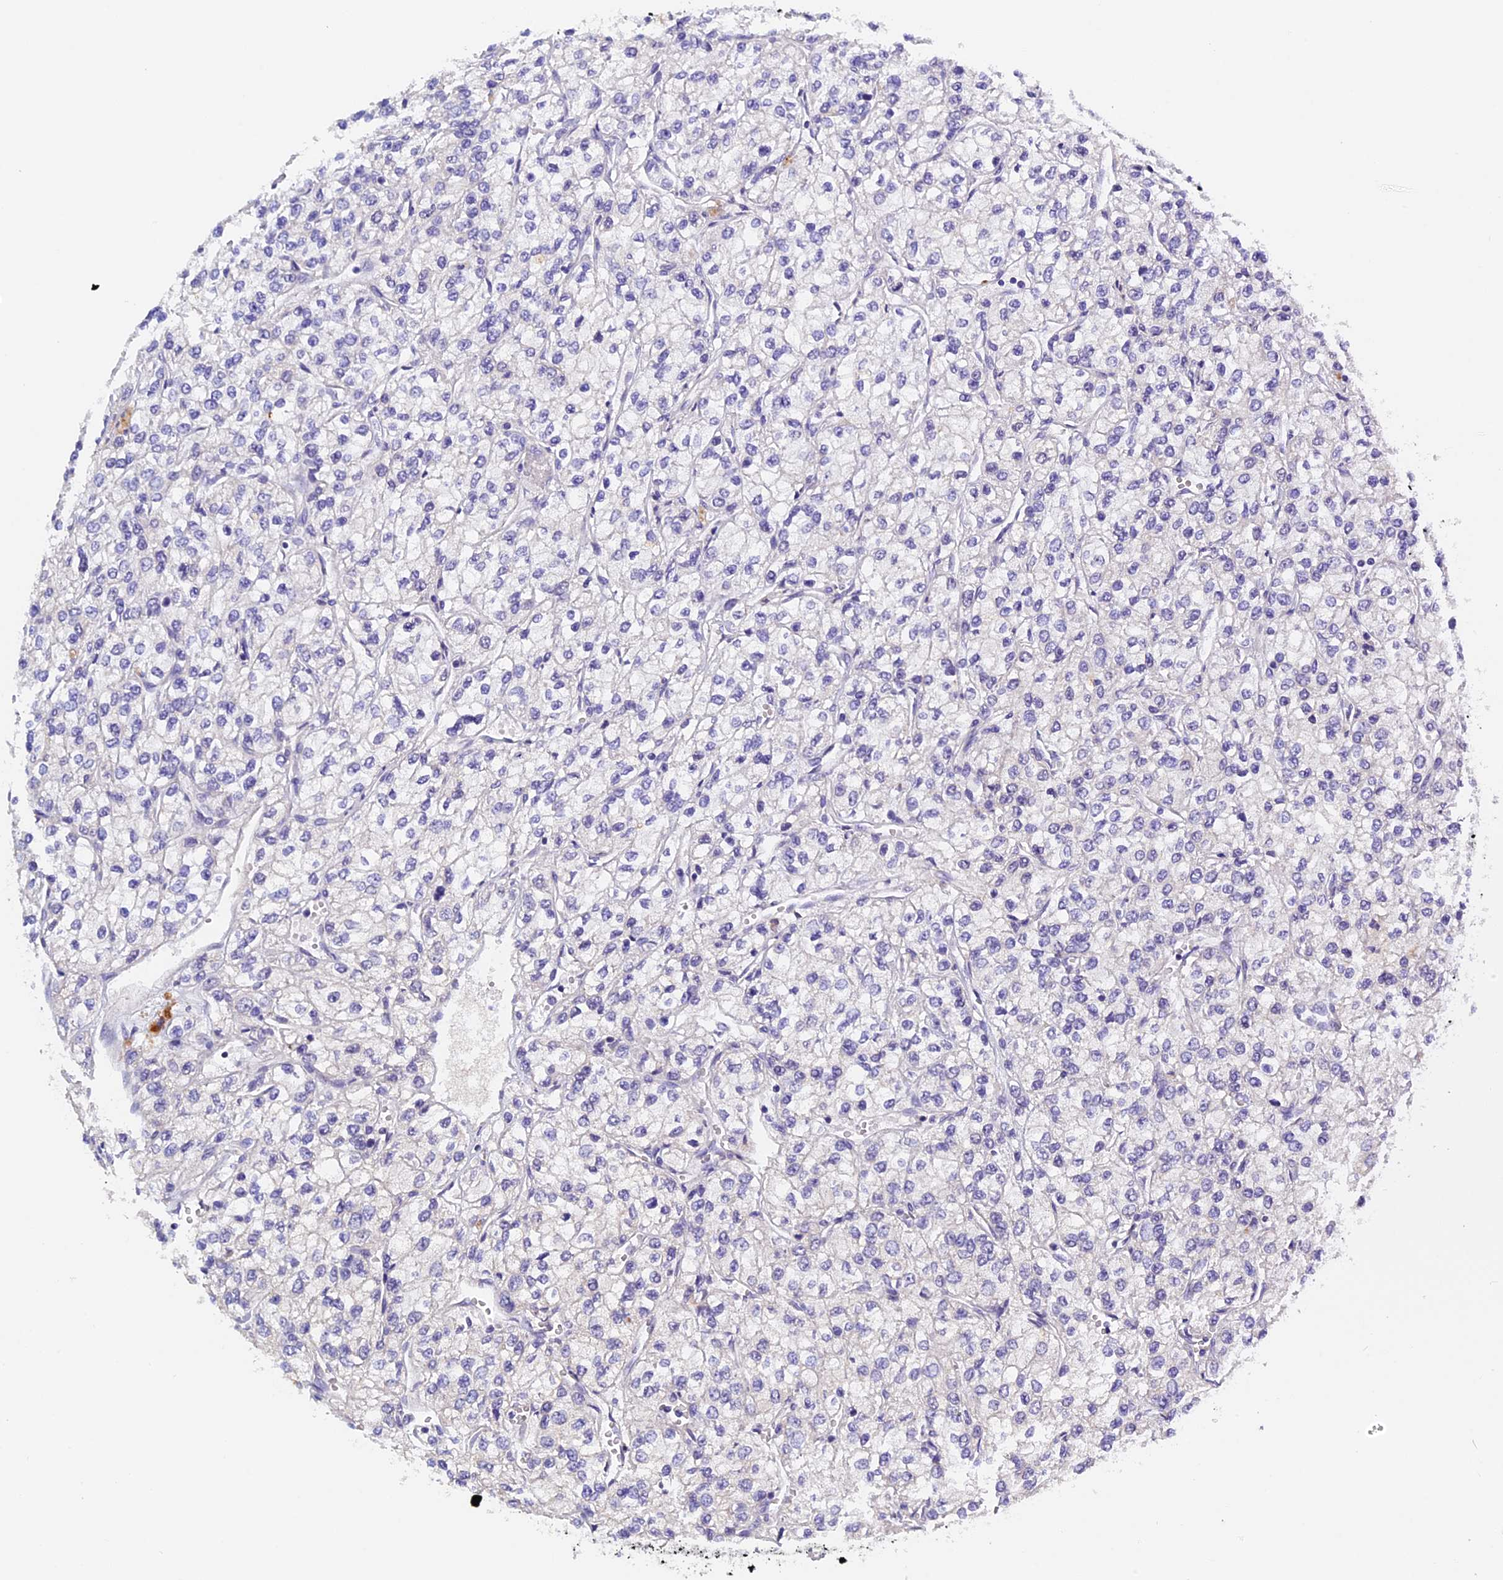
{"staining": {"intensity": "negative", "quantity": "none", "location": "none"}, "tissue": "renal cancer", "cell_type": "Tumor cells", "image_type": "cancer", "snomed": [{"axis": "morphology", "description": "Adenocarcinoma, NOS"}, {"axis": "topography", "description": "Kidney"}], "caption": "Immunohistochemistry image of neoplastic tissue: adenocarcinoma (renal) stained with DAB demonstrates no significant protein expression in tumor cells. (Brightfield microscopy of DAB (3,3'-diaminobenzidine) IHC at high magnification).", "gene": "RTTN", "patient": {"sex": "male", "age": 80}}